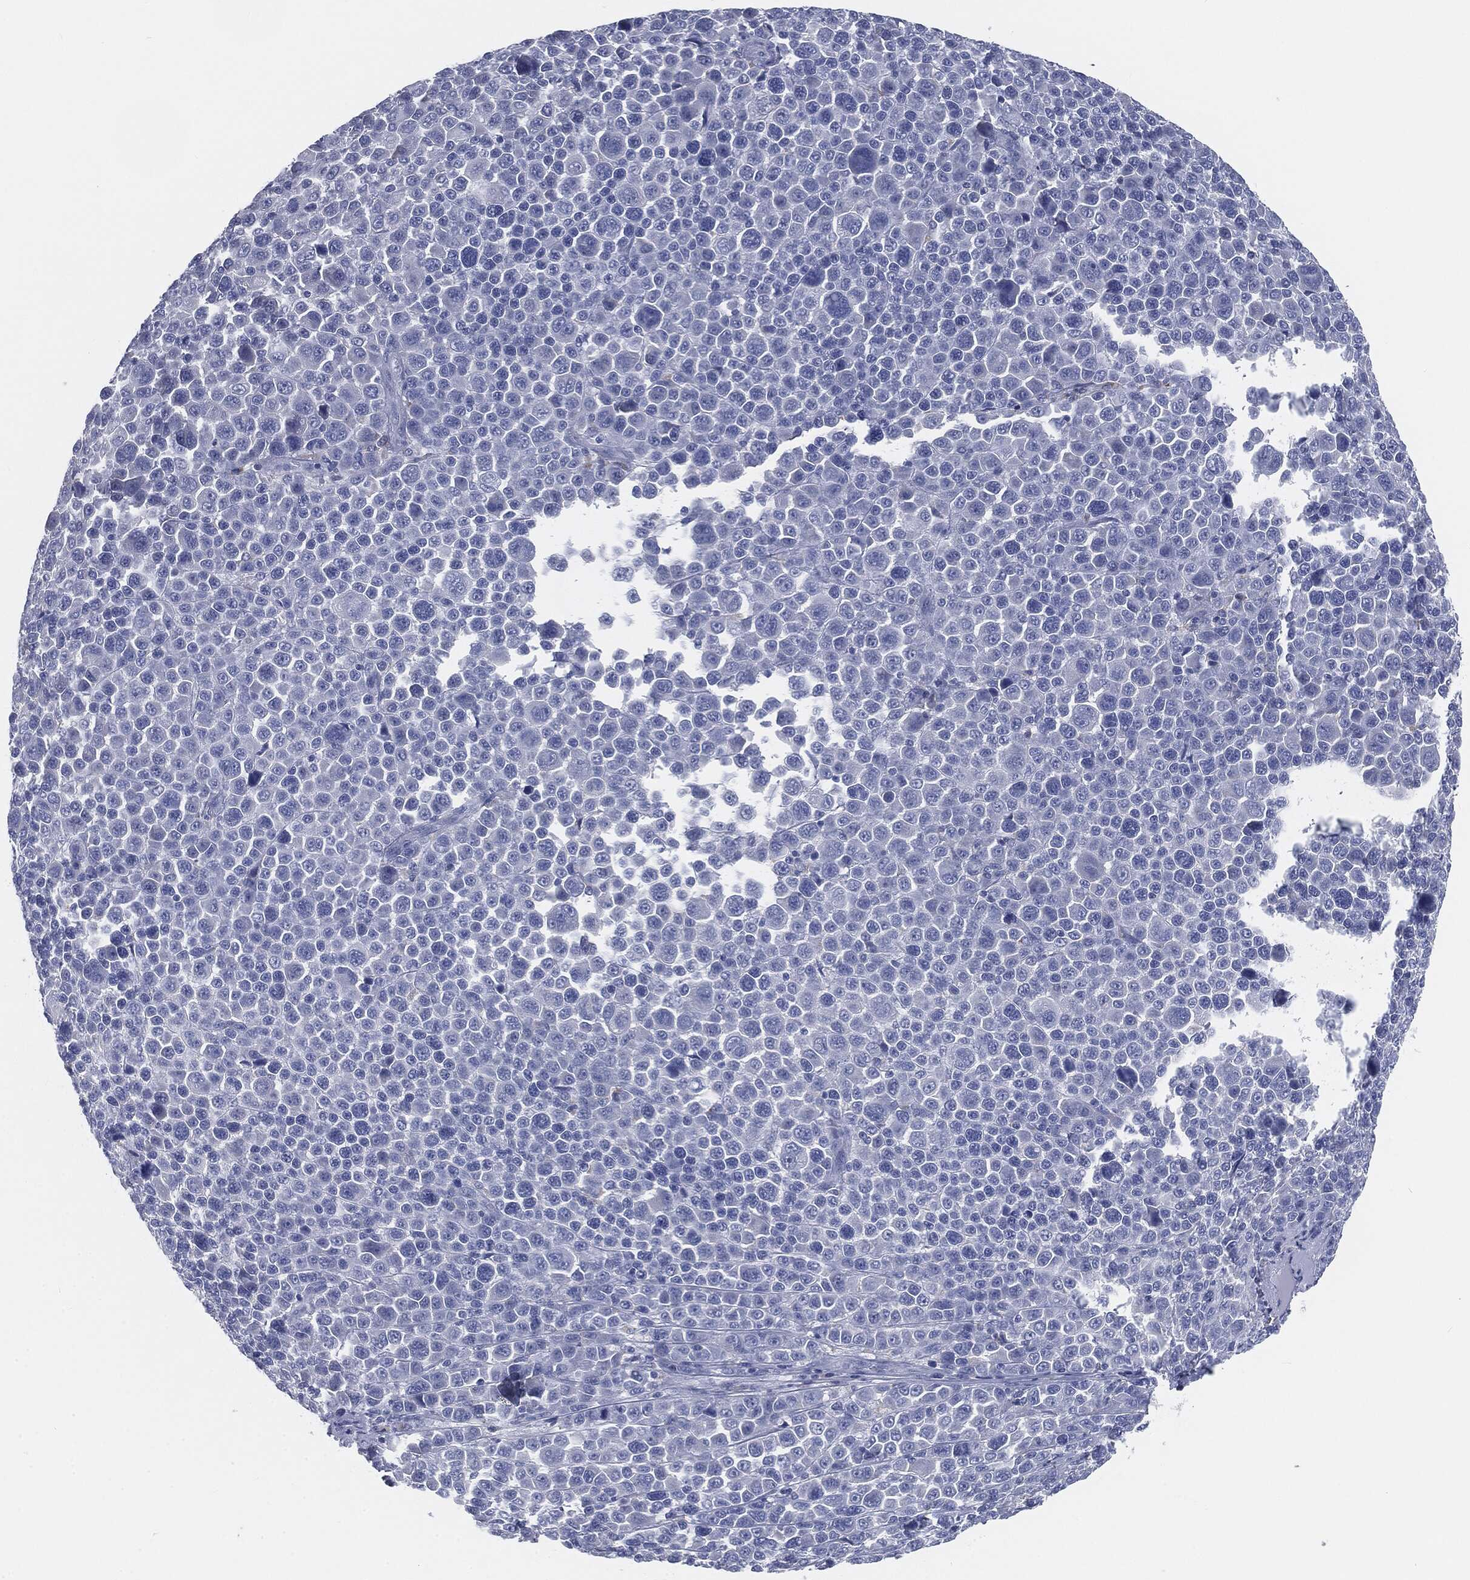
{"staining": {"intensity": "negative", "quantity": "none", "location": "none"}, "tissue": "melanoma", "cell_type": "Tumor cells", "image_type": "cancer", "snomed": [{"axis": "morphology", "description": "Malignant melanoma, NOS"}, {"axis": "topography", "description": "Skin"}], "caption": "This is an IHC histopathology image of melanoma. There is no expression in tumor cells.", "gene": "CAV3", "patient": {"sex": "female", "age": 57}}